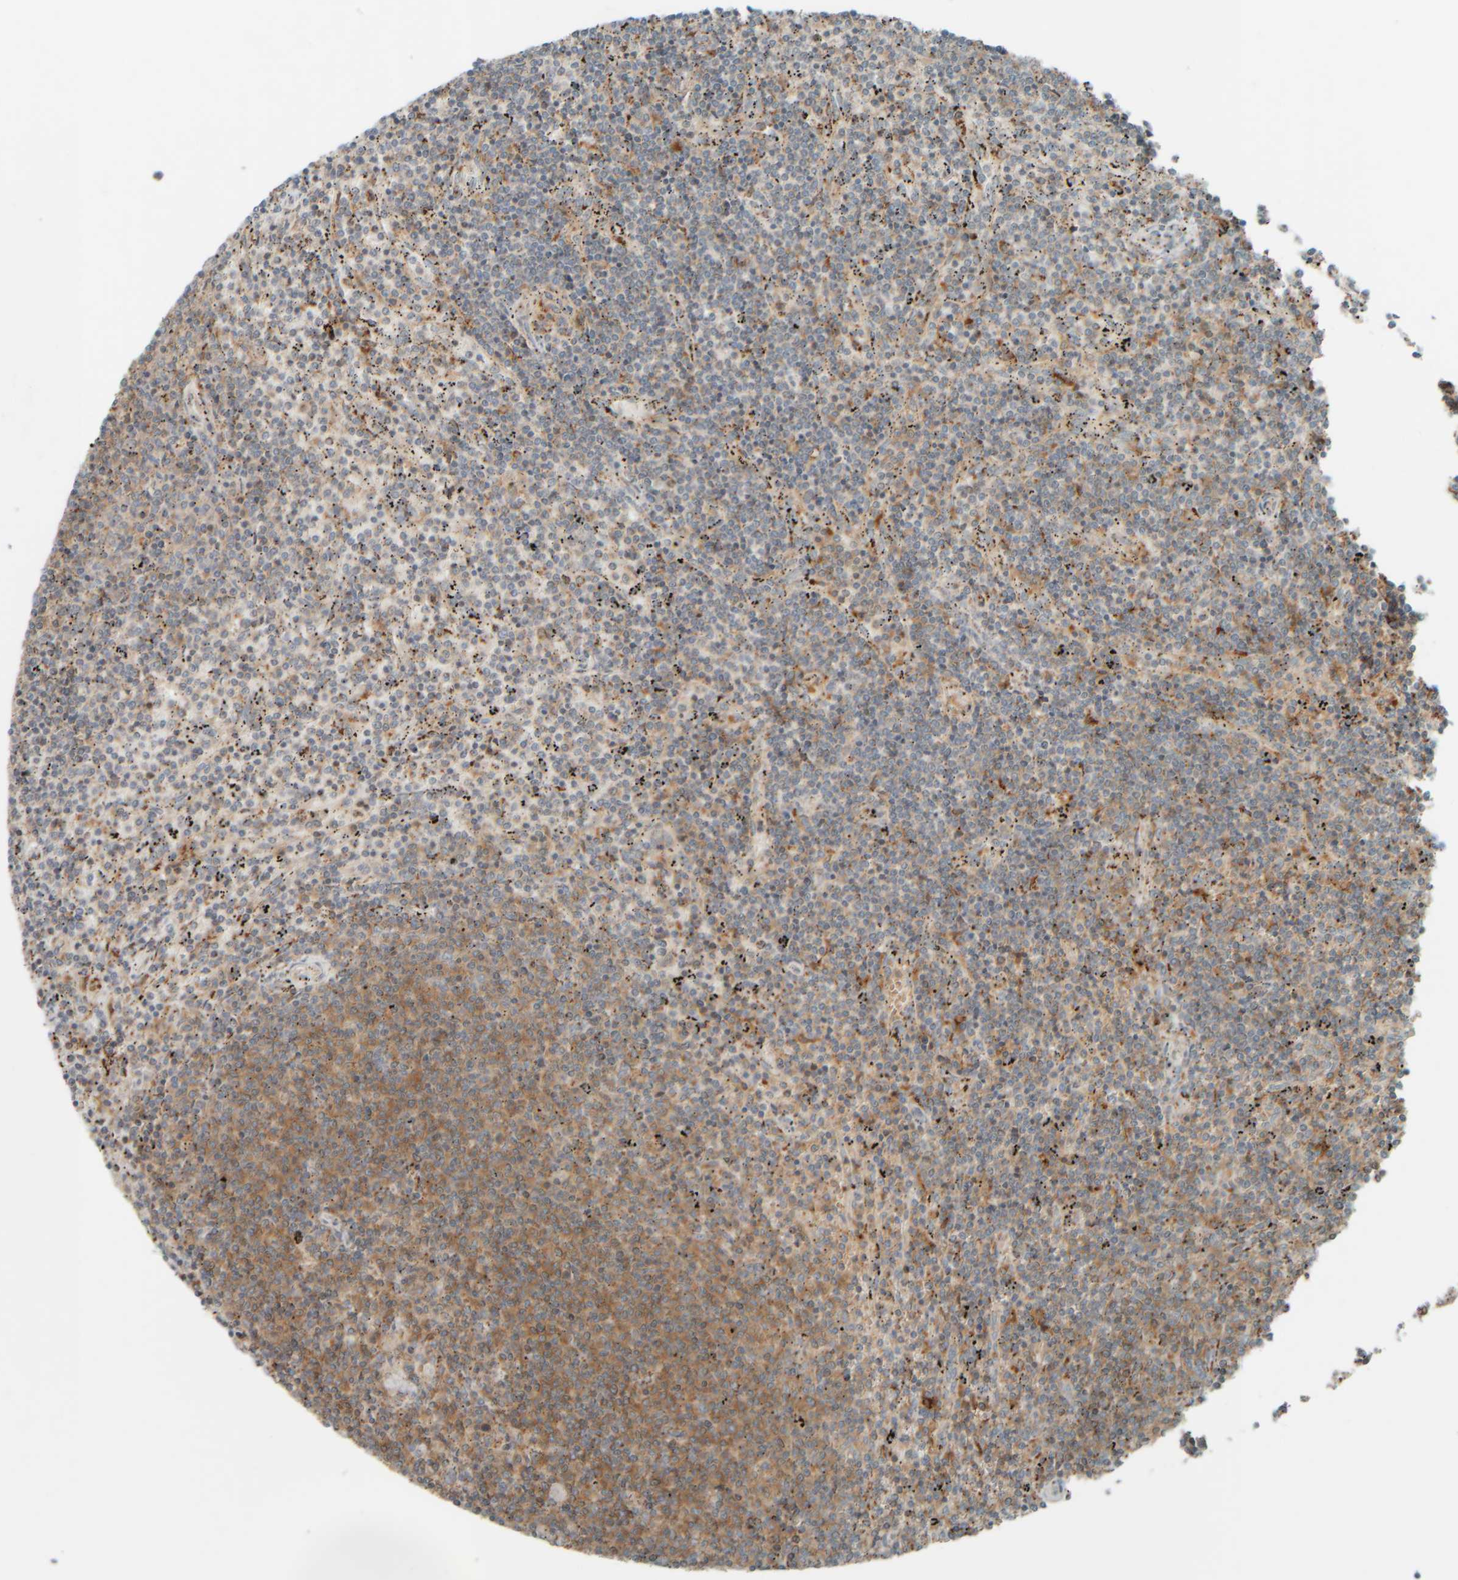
{"staining": {"intensity": "moderate", "quantity": "25%-75%", "location": "cytoplasmic/membranous"}, "tissue": "lymphoma", "cell_type": "Tumor cells", "image_type": "cancer", "snomed": [{"axis": "morphology", "description": "Malignant lymphoma, non-Hodgkin's type, Low grade"}, {"axis": "topography", "description": "Spleen"}], "caption": "Immunohistochemistry staining of low-grade malignant lymphoma, non-Hodgkin's type, which demonstrates medium levels of moderate cytoplasmic/membranous positivity in about 25%-75% of tumor cells indicating moderate cytoplasmic/membranous protein staining. The staining was performed using DAB (brown) for protein detection and nuclei were counterstained in hematoxylin (blue).", "gene": "SPAG5", "patient": {"sex": "female", "age": 50}}